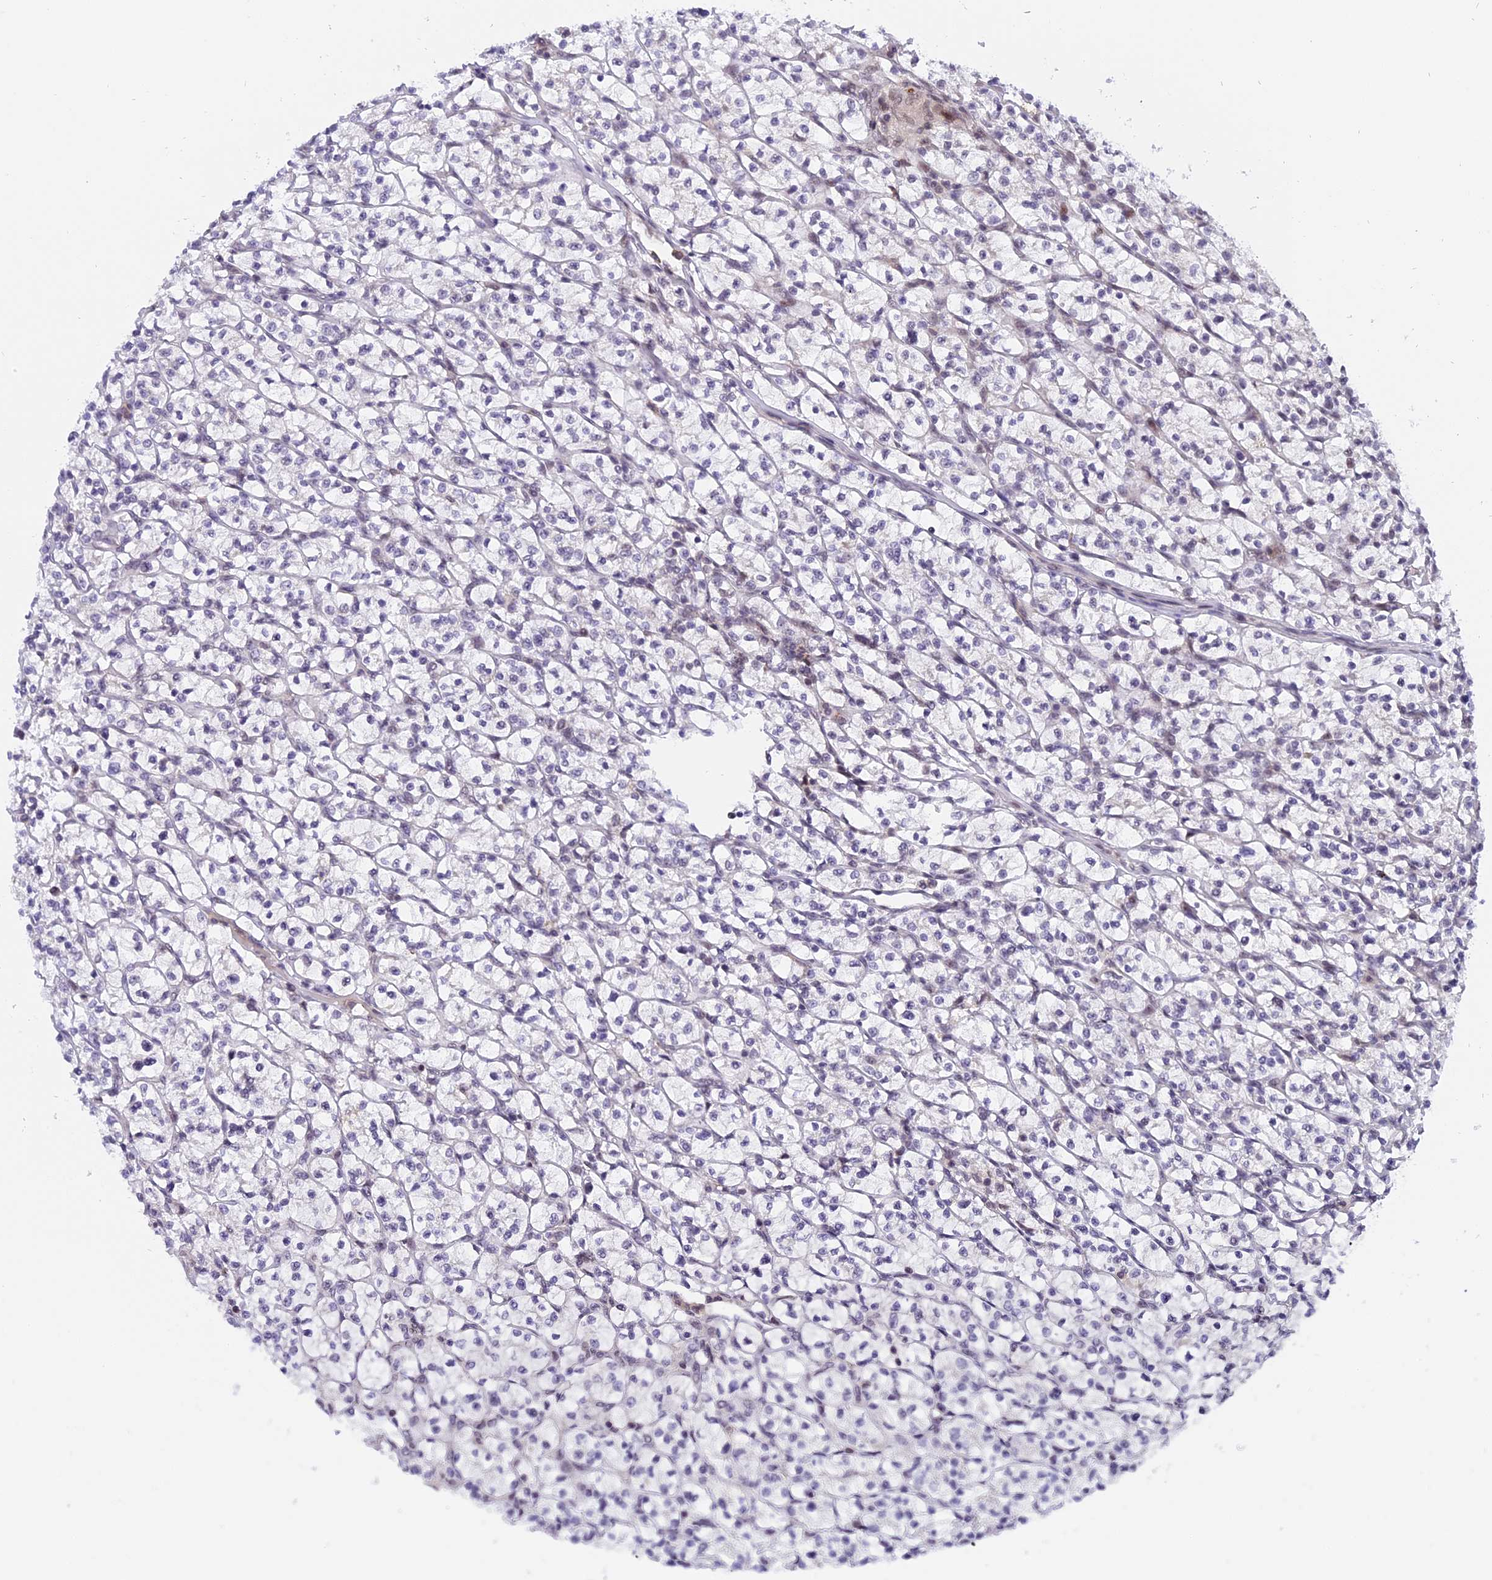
{"staining": {"intensity": "negative", "quantity": "none", "location": "none"}, "tissue": "renal cancer", "cell_type": "Tumor cells", "image_type": "cancer", "snomed": [{"axis": "morphology", "description": "Adenocarcinoma, NOS"}, {"axis": "topography", "description": "Kidney"}], "caption": "Renal cancer was stained to show a protein in brown. There is no significant staining in tumor cells.", "gene": "TADA3", "patient": {"sex": "female", "age": 64}}